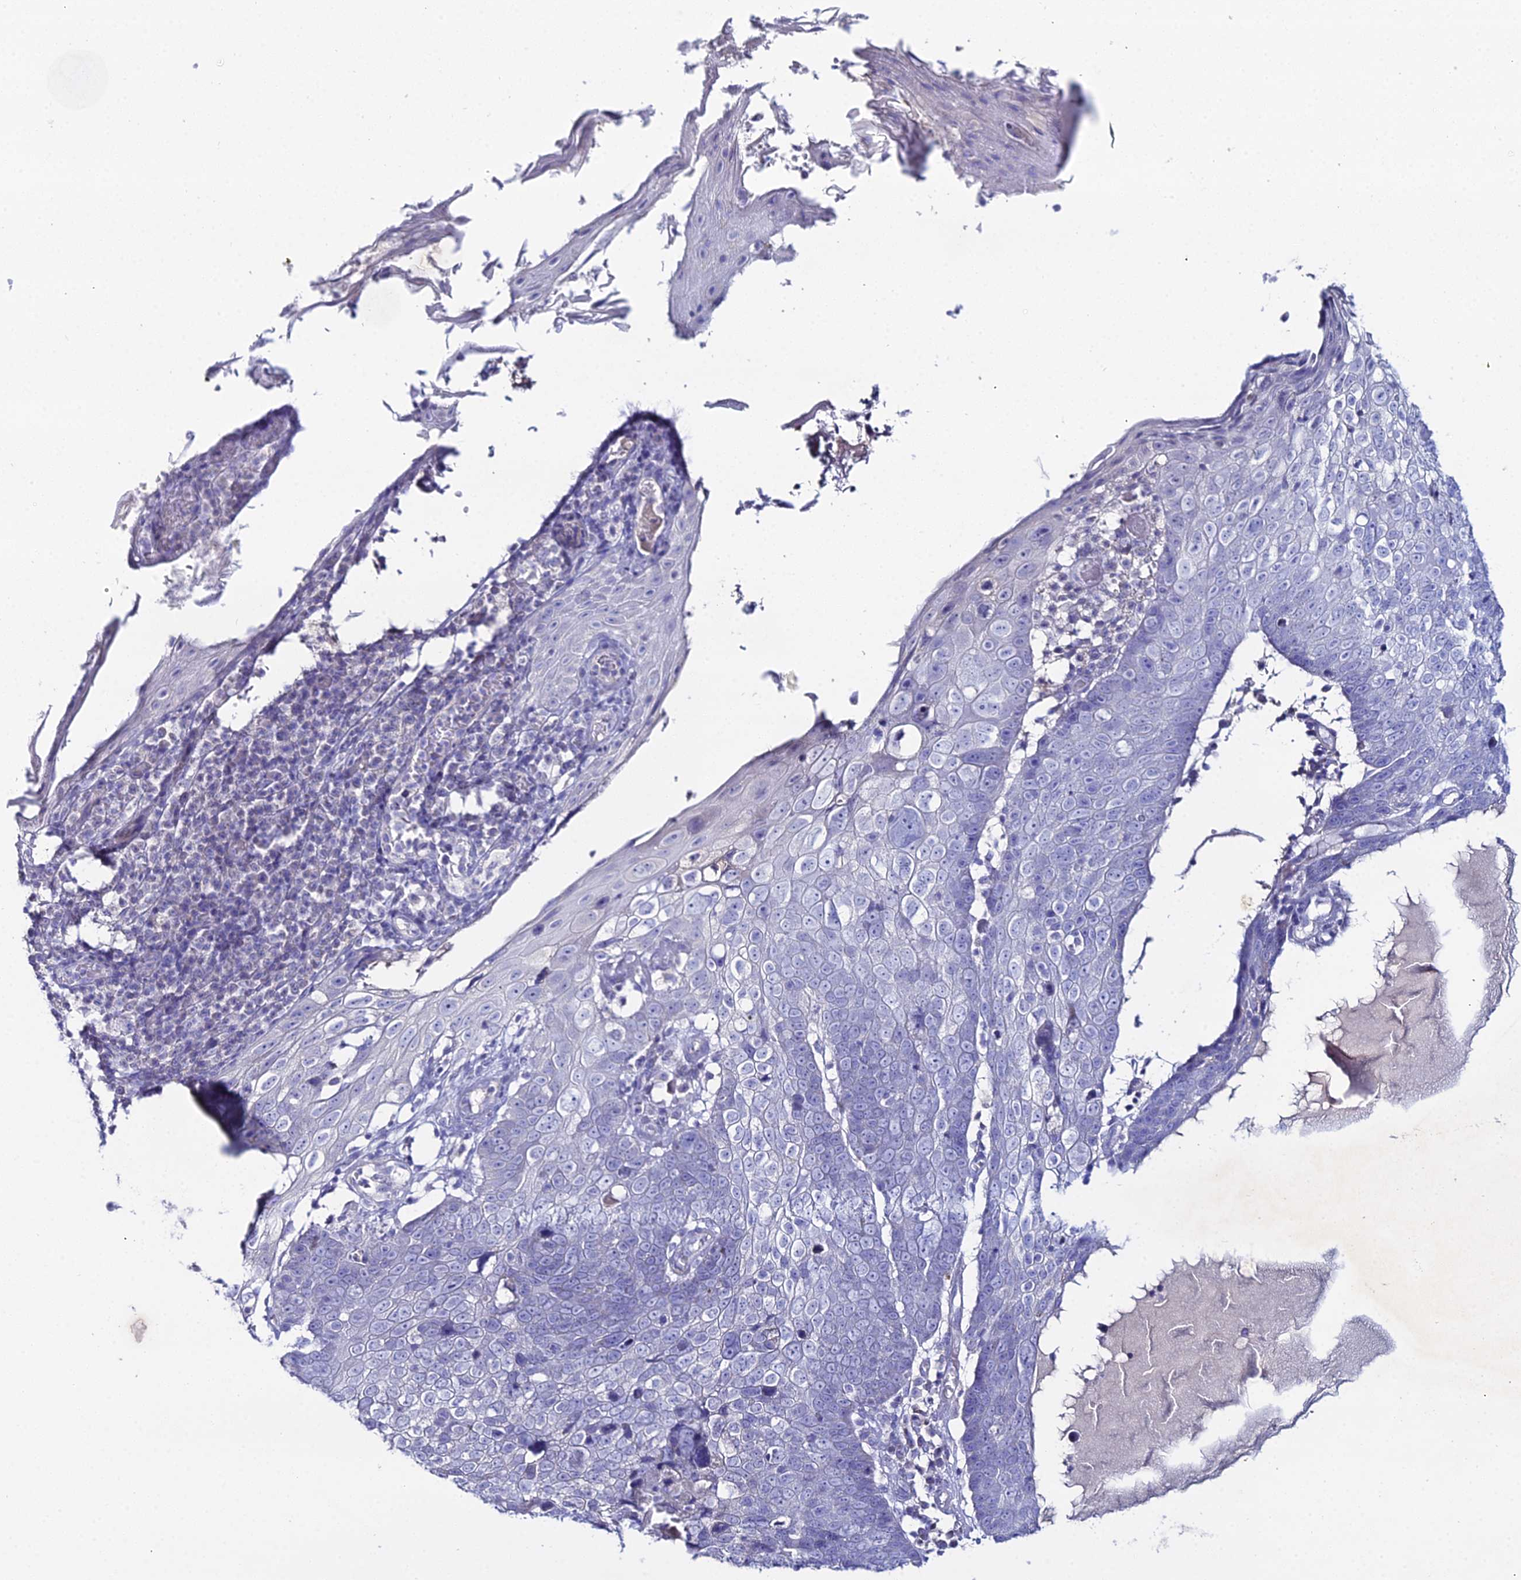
{"staining": {"intensity": "negative", "quantity": "none", "location": "none"}, "tissue": "skin cancer", "cell_type": "Tumor cells", "image_type": "cancer", "snomed": [{"axis": "morphology", "description": "Squamous cell carcinoma, NOS"}, {"axis": "topography", "description": "Skin"}], "caption": "DAB immunohistochemical staining of skin squamous cell carcinoma demonstrates no significant positivity in tumor cells.", "gene": "DHX34", "patient": {"sex": "male", "age": 71}}